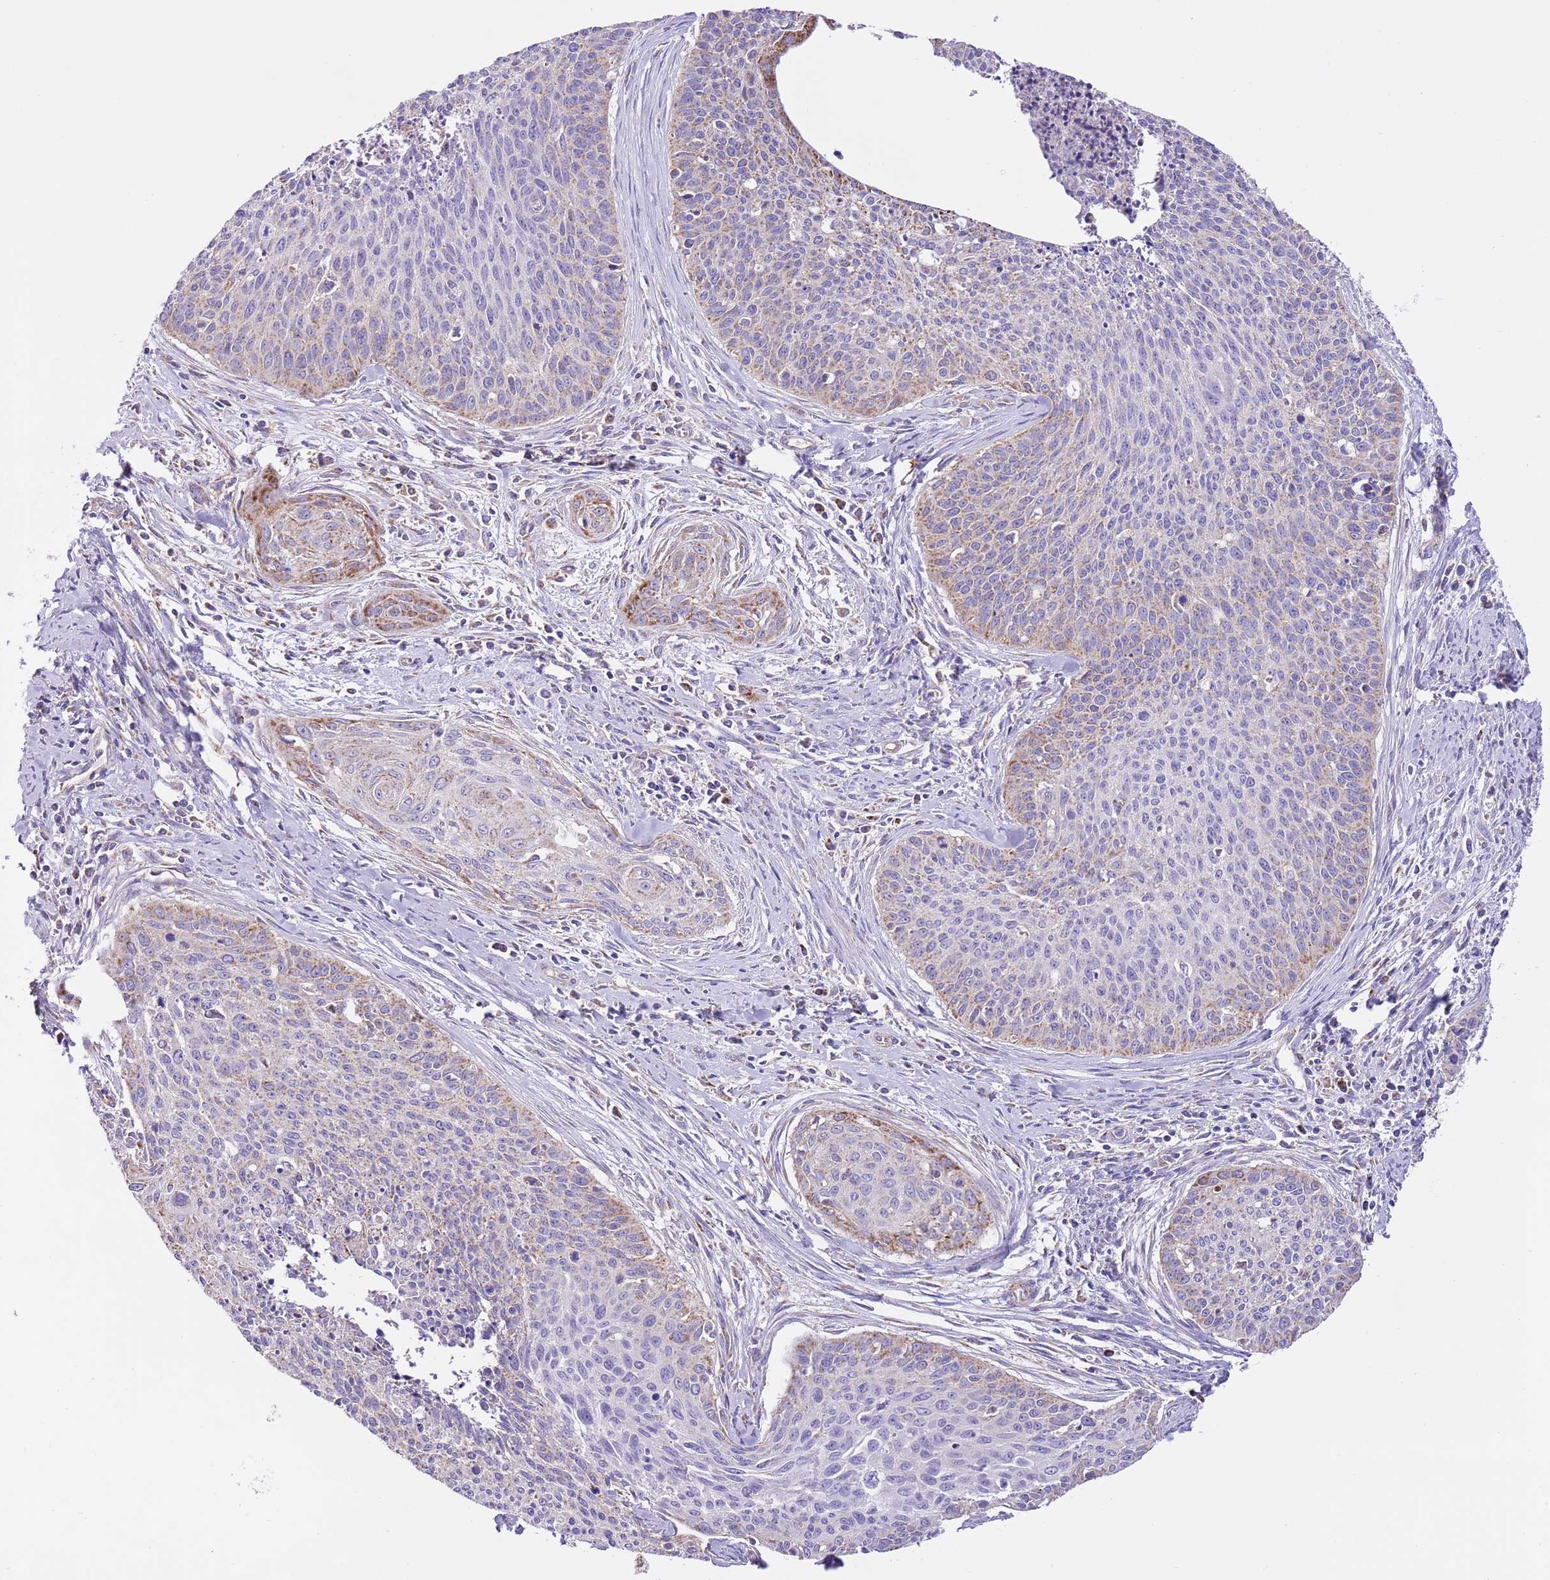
{"staining": {"intensity": "weak", "quantity": "<25%", "location": "cytoplasmic/membranous"}, "tissue": "cervical cancer", "cell_type": "Tumor cells", "image_type": "cancer", "snomed": [{"axis": "morphology", "description": "Squamous cell carcinoma, NOS"}, {"axis": "topography", "description": "Cervix"}], "caption": "The micrograph exhibits no significant staining in tumor cells of cervical cancer (squamous cell carcinoma).", "gene": "SS18L2", "patient": {"sex": "female", "age": 55}}